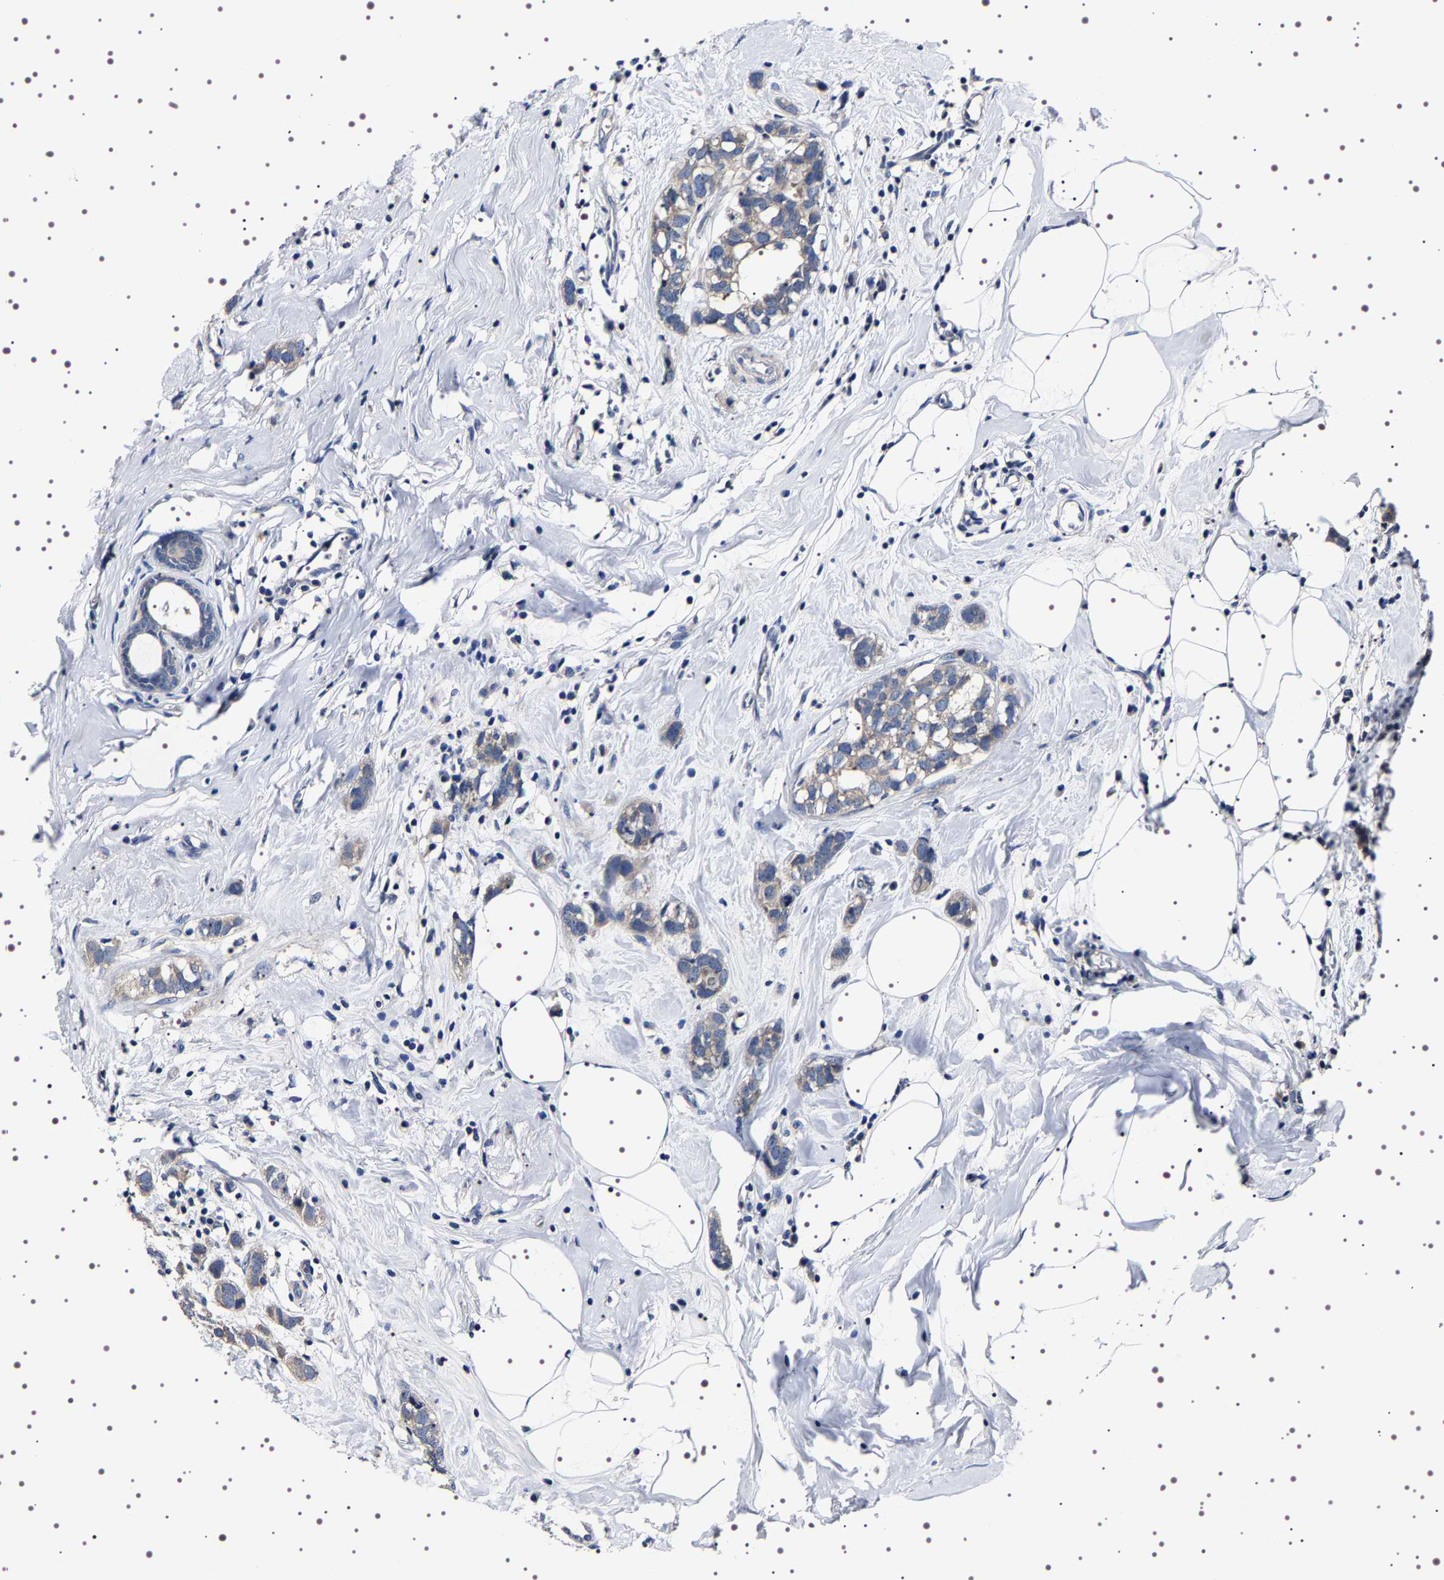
{"staining": {"intensity": "weak", "quantity": "<25%", "location": "cytoplasmic/membranous"}, "tissue": "breast cancer", "cell_type": "Tumor cells", "image_type": "cancer", "snomed": [{"axis": "morphology", "description": "Normal tissue, NOS"}, {"axis": "morphology", "description": "Duct carcinoma"}, {"axis": "topography", "description": "Breast"}], "caption": "High power microscopy image of an immunohistochemistry (IHC) photomicrograph of breast infiltrating ductal carcinoma, revealing no significant staining in tumor cells.", "gene": "TARBP1", "patient": {"sex": "female", "age": 50}}